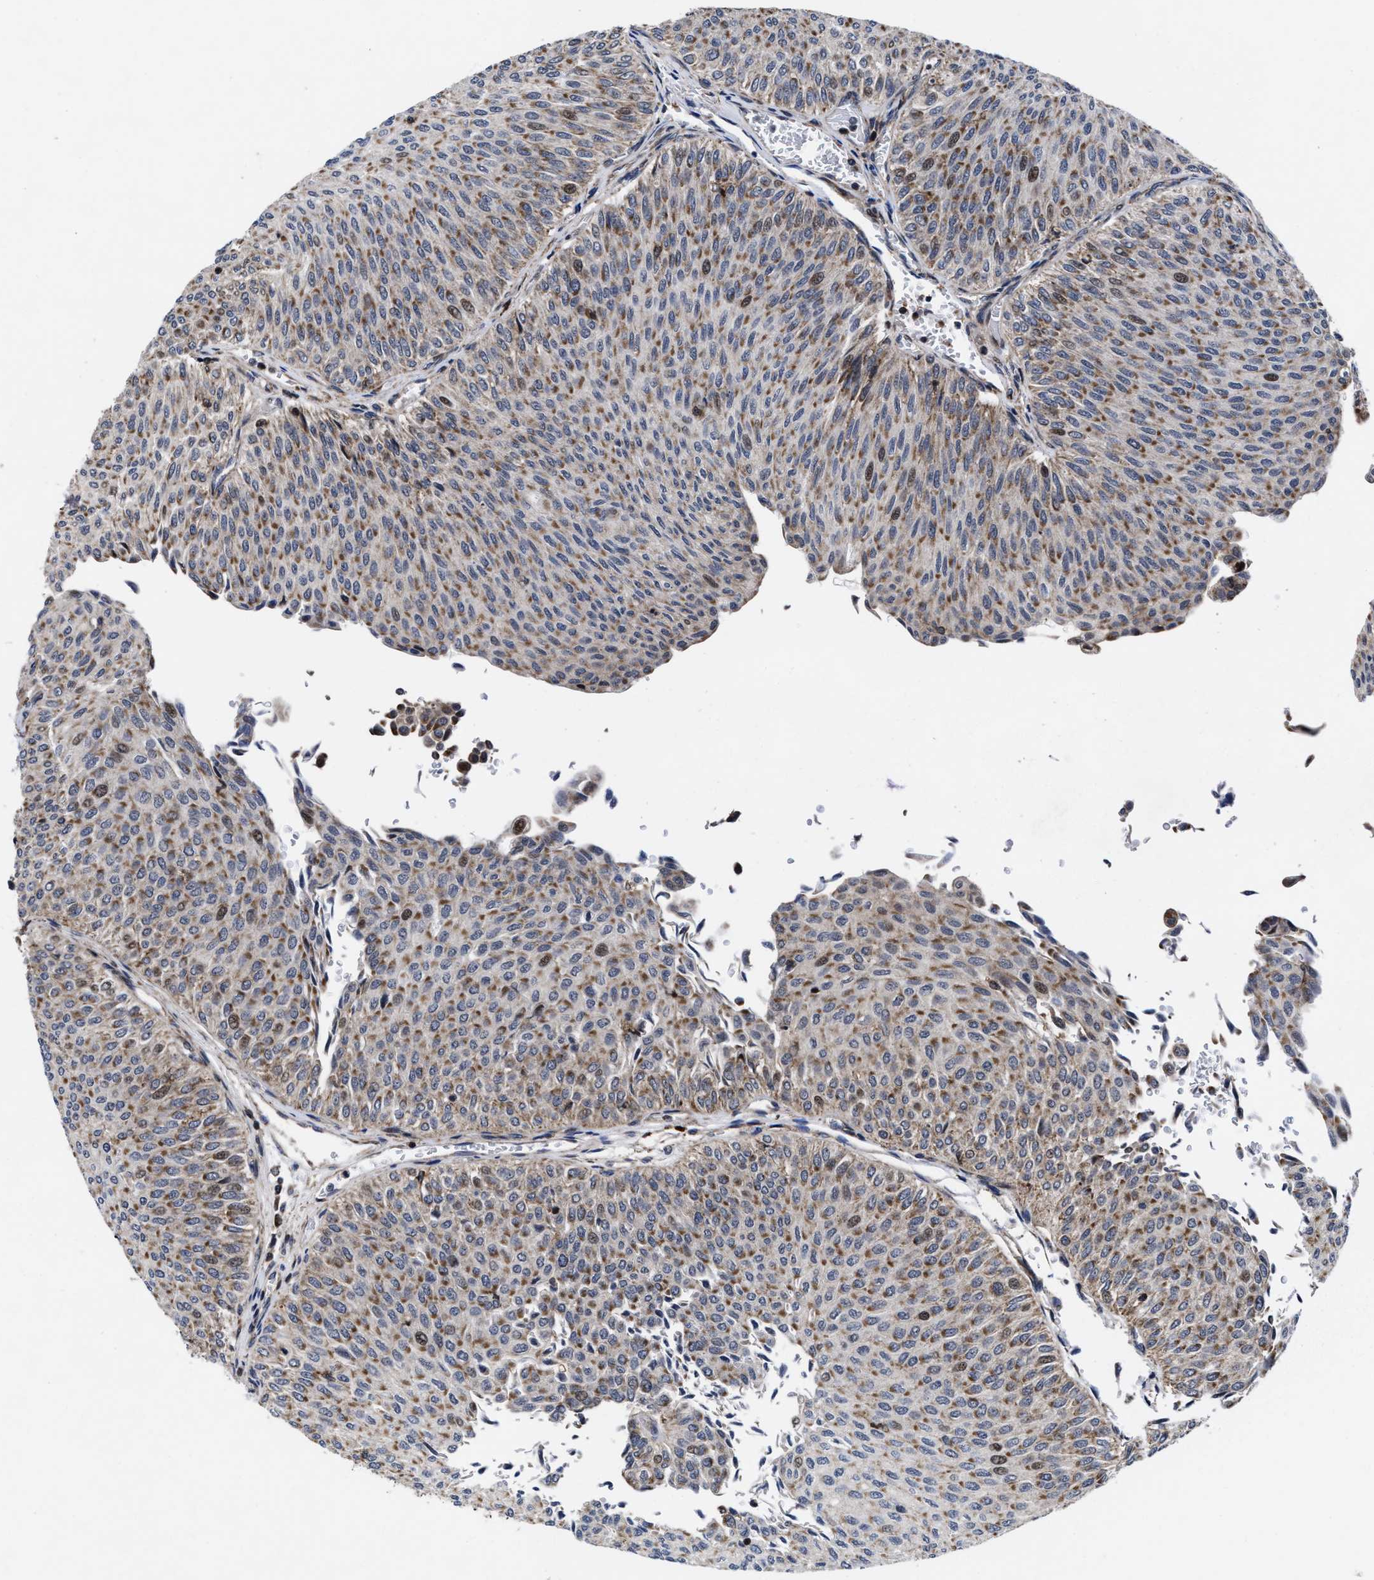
{"staining": {"intensity": "moderate", "quantity": ">75%", "location": "cytoplasmic/membranous"}, "tissue": "urothelial cancer", "cell_type": "Tumor cells", "image_type": "cancer", "snomed": [{"axis": "morphology", "description": "Urothelial carcinoma, Low grade"}, {"axis": "topography", "description": "Urinary bladder"}], "caption": "A micrograph of human urothelial cancer stained for a protein exhibits moderate cytoplasmic/membranous brown staining in tumor cells.", "gene": "MRPL50", "patient": {"sex": "male", "age": 78}}